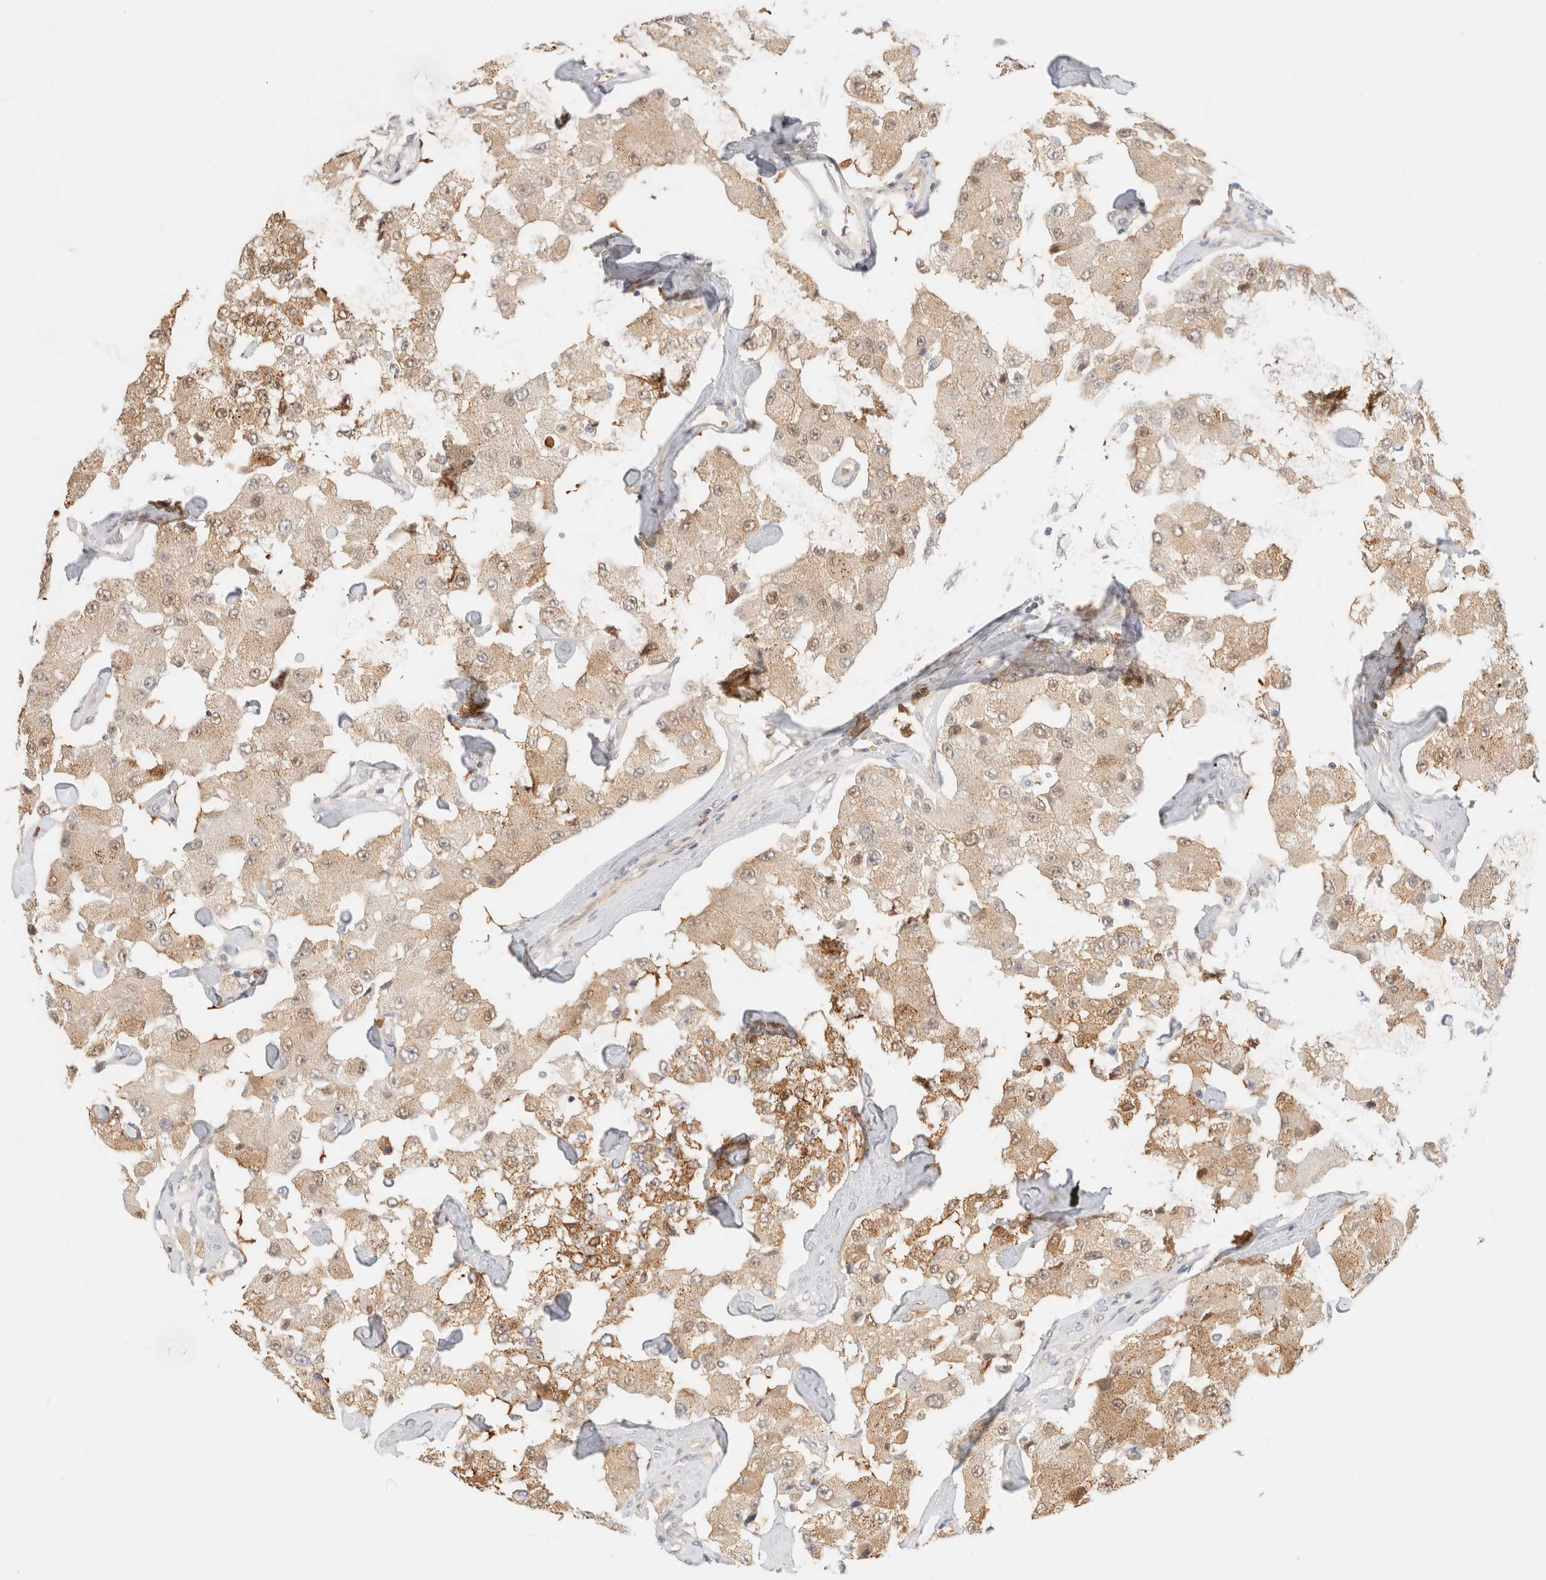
{"staining": {"intensity": "weak", "quantity": ">75%", "location": "cytoplasmic/membranous"}, "tissue": "carcinoid", "cell_type": "Tumor cells", "image_type": "cancer", "snomed": [{"axis": "morphology", "description": "Carcinoid, malignant, NOS"}, {"axis": "topography", "description": "Pancreas"}], "caption": "Carcinoid tissue reveals weak cytoplasmic/membranous expression in about >75% of tumor cells (DAB IHC with brightfield microscopy, high magnification).", "gene": "GPI", "patient": {"sex": "male", "age": 41}}